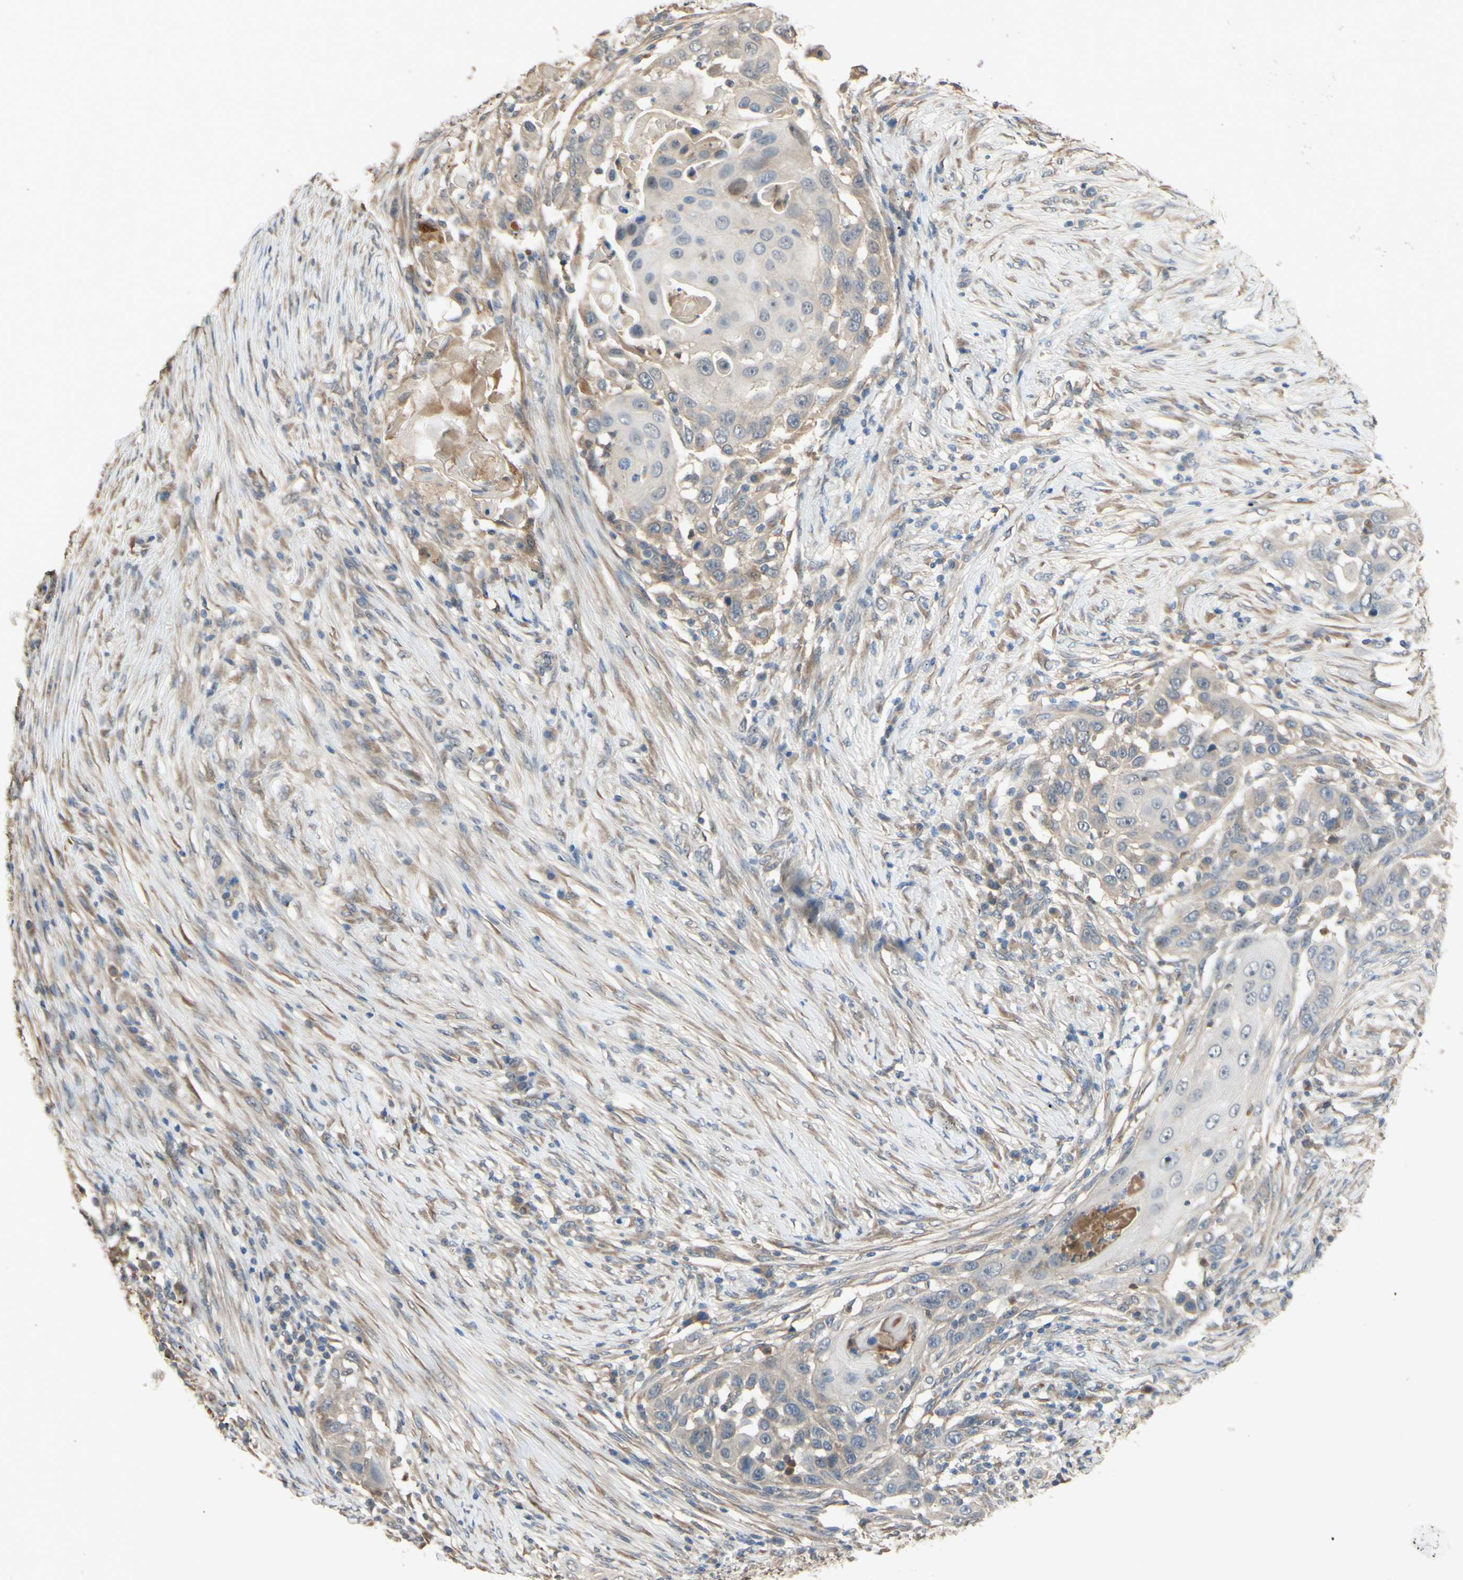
{"staining": {"intensity": "weak", "quantity": "<25%", "location": "cytoplasmic/membranous"}, "tissue": "skin cancer", "cell_type": "Tumor cells", "image_type": "cancer", "snomed": [{"axis": "morphology", "description": "Squamous cell carcinoma, NOS"}, {"axis": "topography", "description": "Skin"}], "caption": "Immunohistochemistry of human skin cancer displays no staining in tumor cells.", "gene": "SMIM19", "patient": {"sex": "female", "age": 44}}